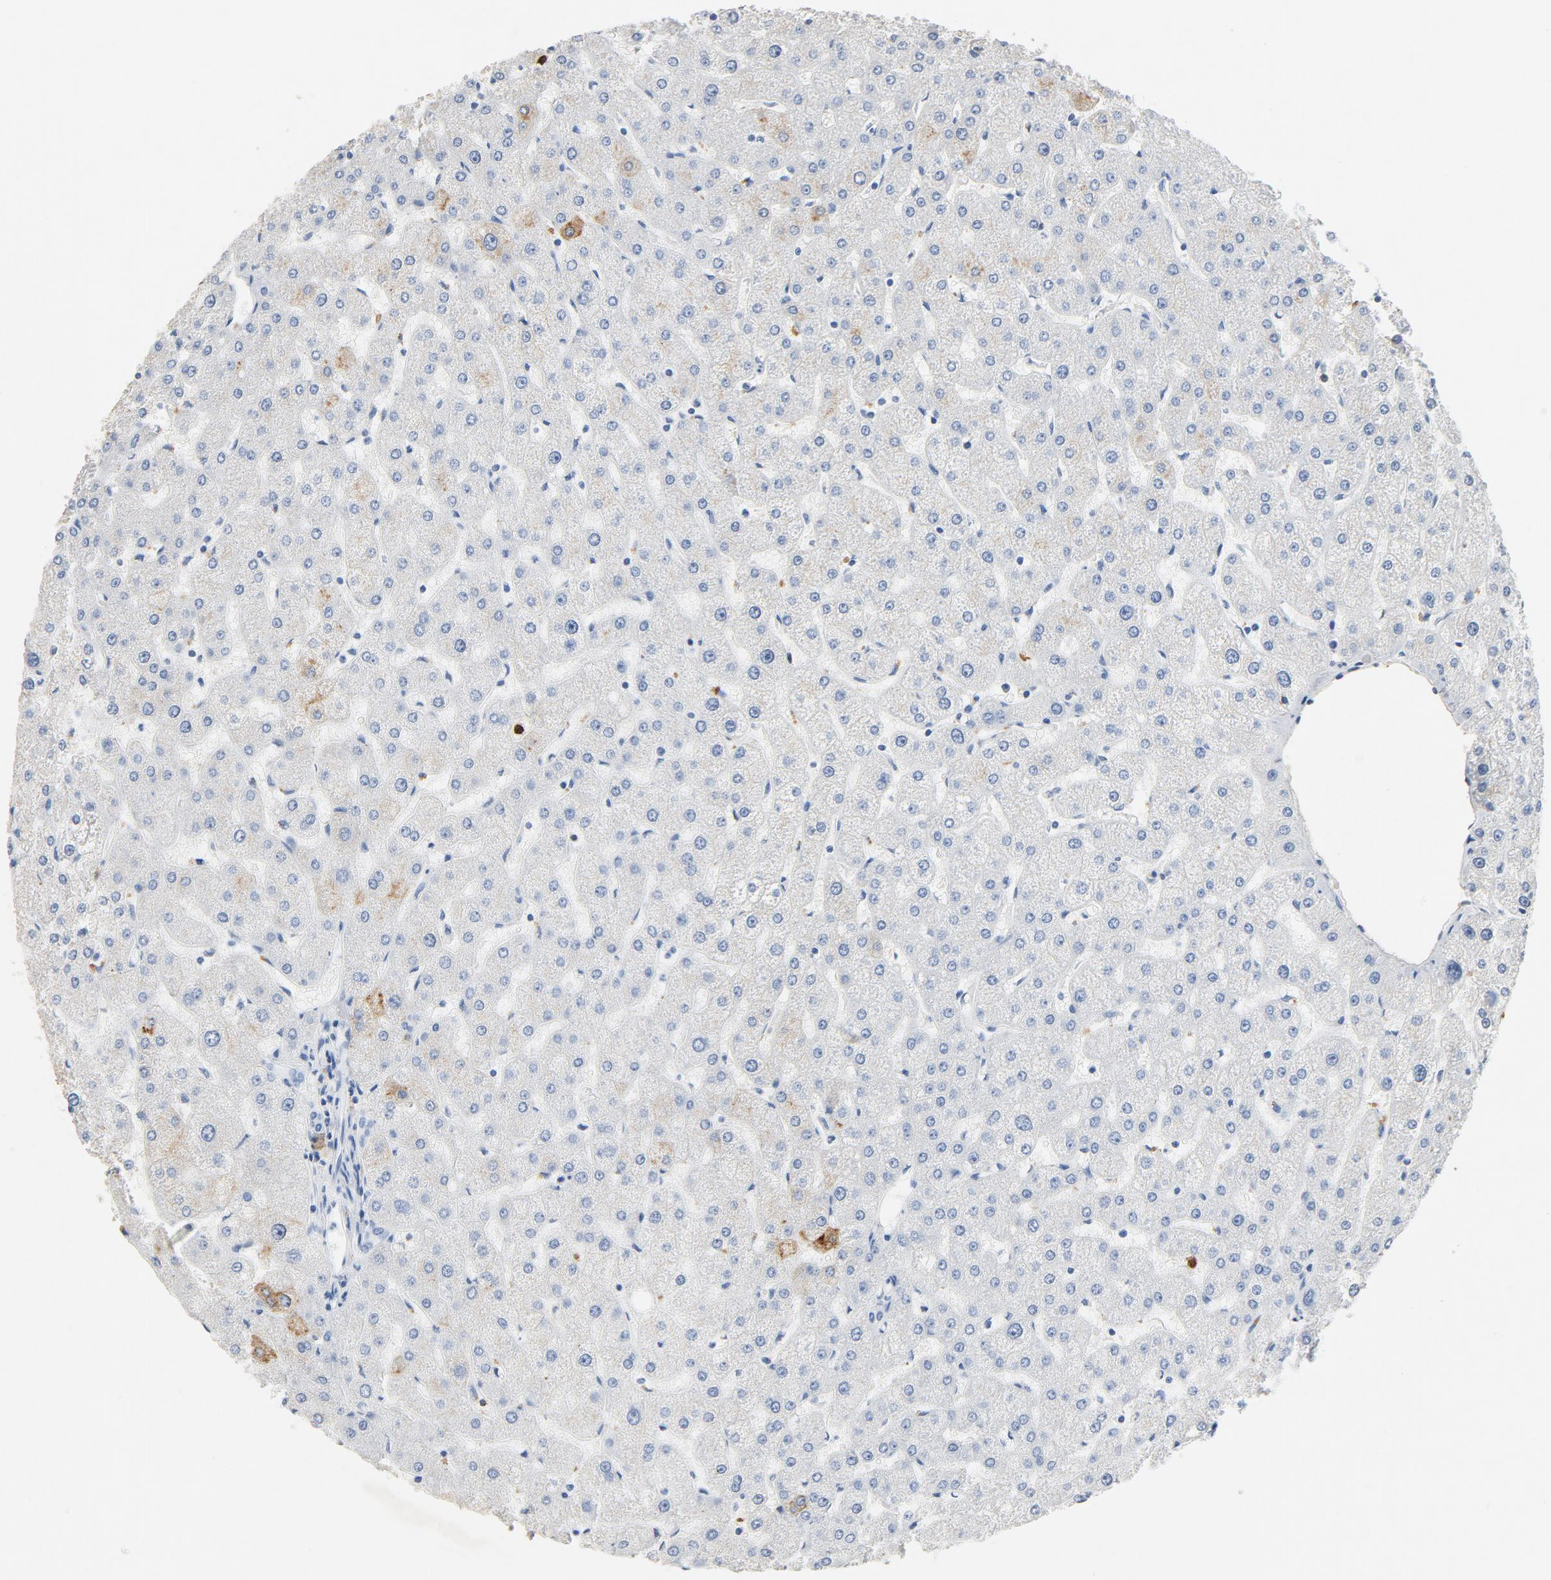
{"staining": {"intensity": "negative", "quantity": "none", "location": "none"}, "tissue": "liver", "cell_type": "Cholangiocytes", "image_type": "normal", "snomed": [{"axis": "morphology", "description": "Normal tissue, NOS"}, {"axis": "topography", "description": "Liver"}], "caption": "An immunohistochemistry histopathology image of unremarkable liver is shown. There is no staining in cholangiocytes of liver. (Stains: DAB (3,3'-diaminobenzidine) immunohistochemistry (IHC) with hematoxylin counter stain, Microscopy: brightfield microscopy at high magnification).", "gene": "PTPRB", "patient": {"sex": "male", "age": 67}}